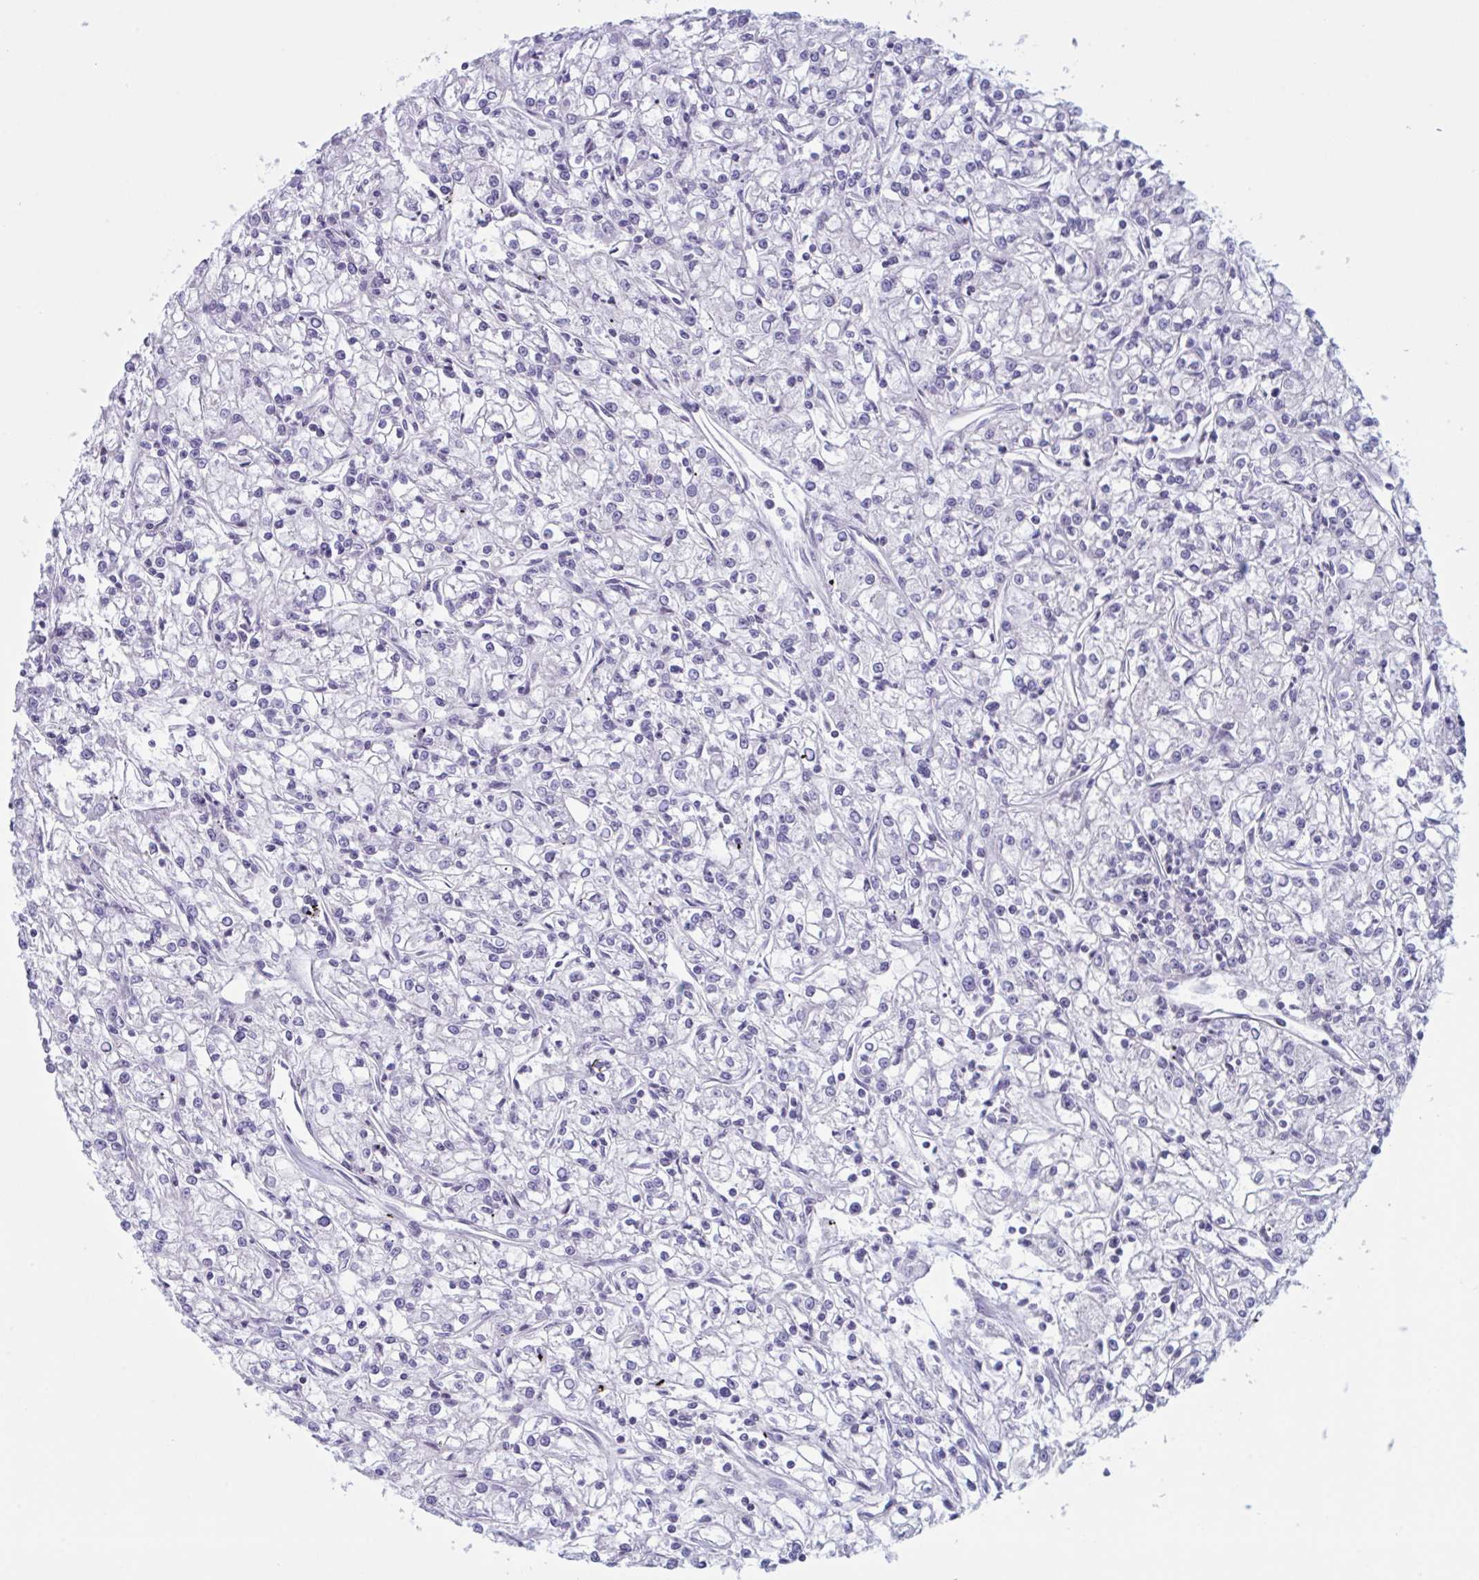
{"staining": {"intensity": "negative", "quantity": "none", "location": "none"}, "tissue": "renal cancer", "cell_type": "Tumor cells", "image_type": "cancer", "snomed": [{"axis": "morphology", "description": "Adenocarcinoma, NOS"}, {"axis": "topography", "description": "Kidney"}], "caption": "Tumor cells are negative for brown protein staining in renal cancer (adenocarcinoma). The staining was performed using DAB to visualize the protein expression in brown, while the nuclei were stained in blue with hematoxylin (Magnification: 20x).", "gene": "NAA30", "patient": {"sex": "female", "age": 59}}